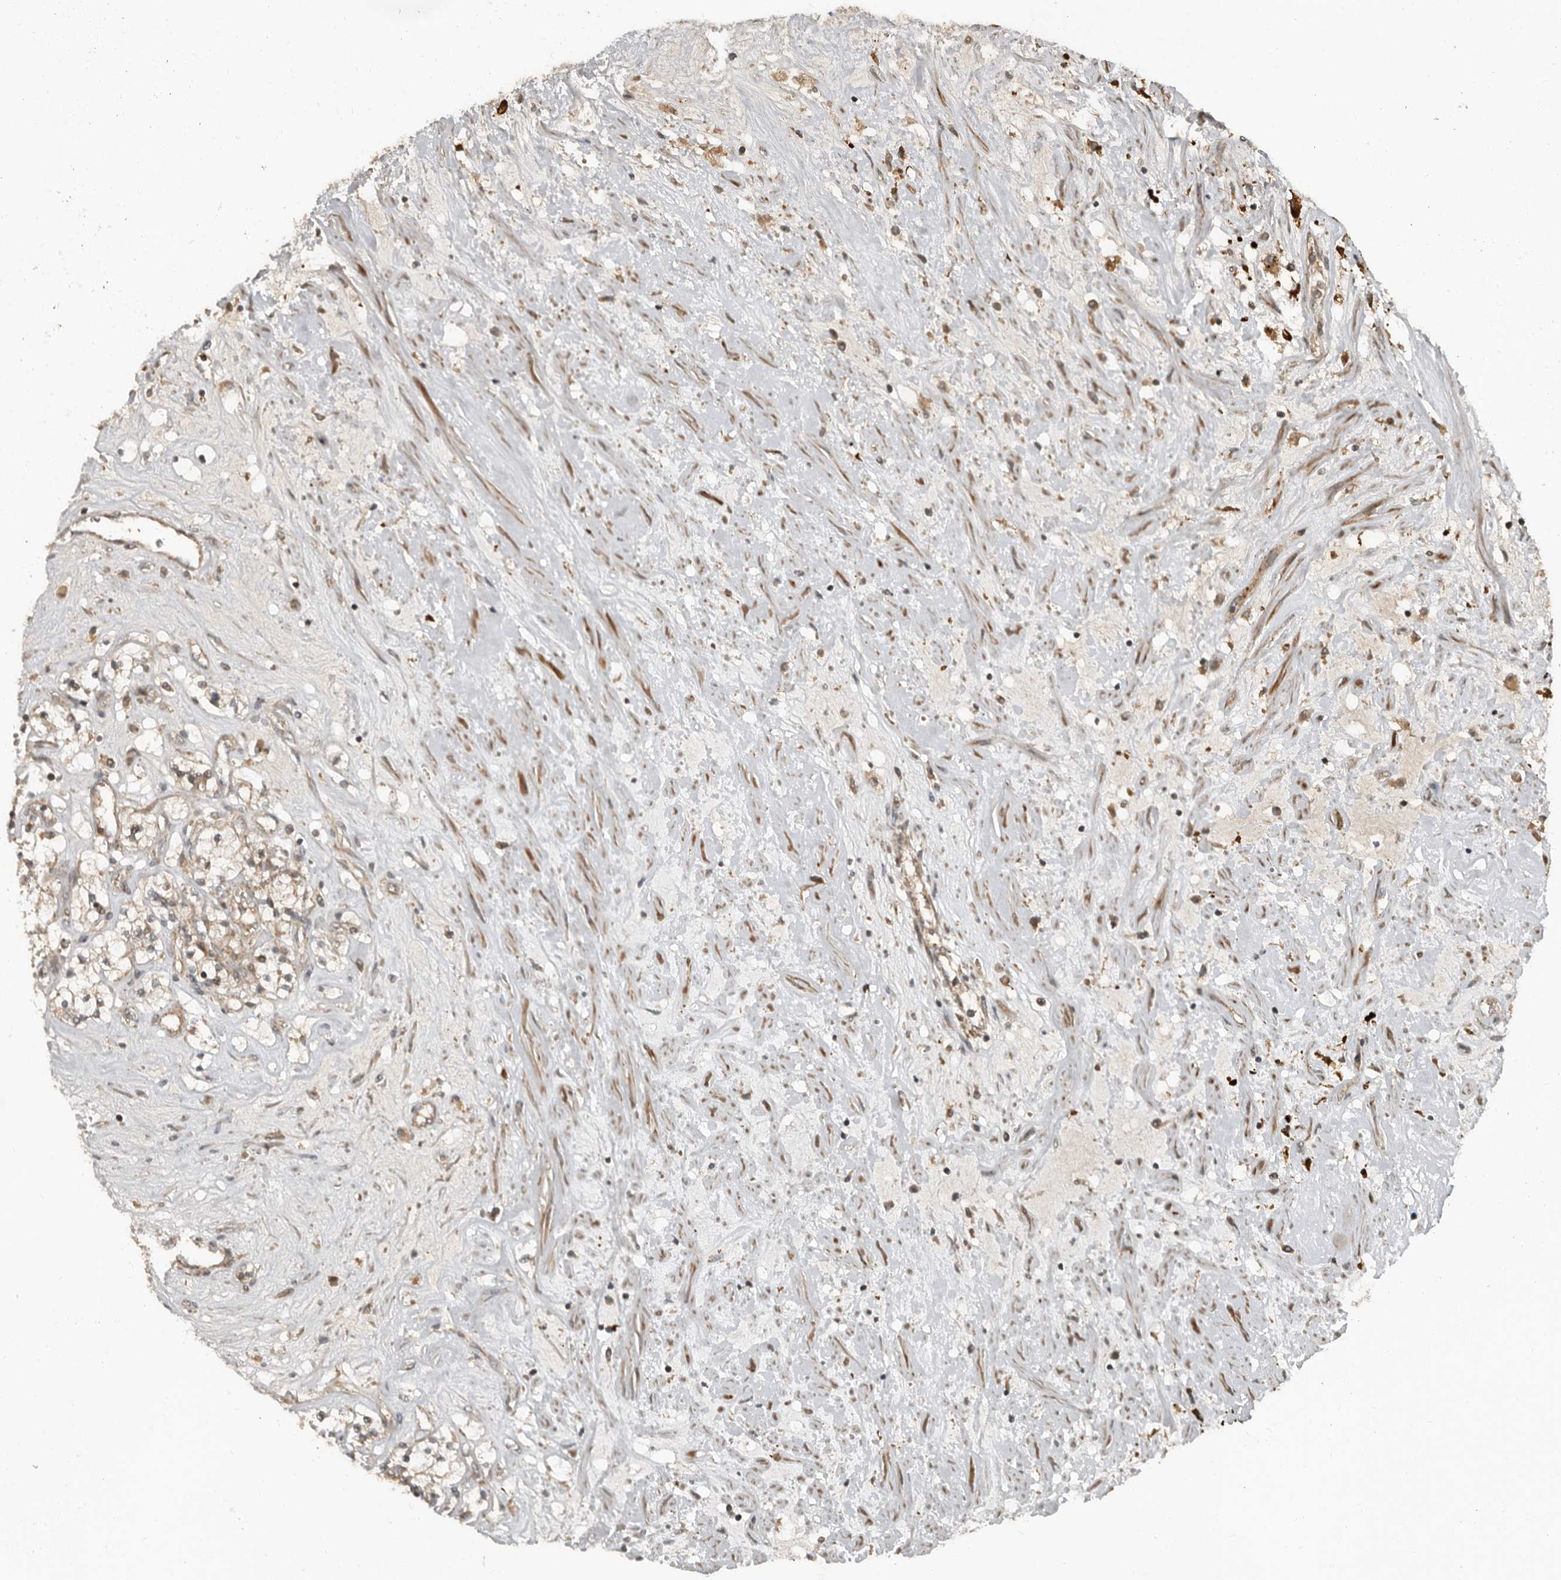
{"staining": {"intensity": "weak", "quantity": ">75%", "location": "cytoplasmic/membranous"}, "tissue": "renal cancer", "cell_type": "Tumor cells", "image_type": "cancer", "snomed": [{"axis": "morphology", "description": "Normal tissue, NOS"}, {"axis": "morphology", "description": "Adenocarcinoma, NOS"}, {"axis": "topography", "description": "Kidney"}], "caption": "Renal cancer (adenocarcinoma) stained for a protein (brown) exhibits weak cytoplasmic/membranous positive positivity in approximately >75% of tumor cells.", "gene": "SLC6A7", "patient": {"sex": "male", "age": 68}}